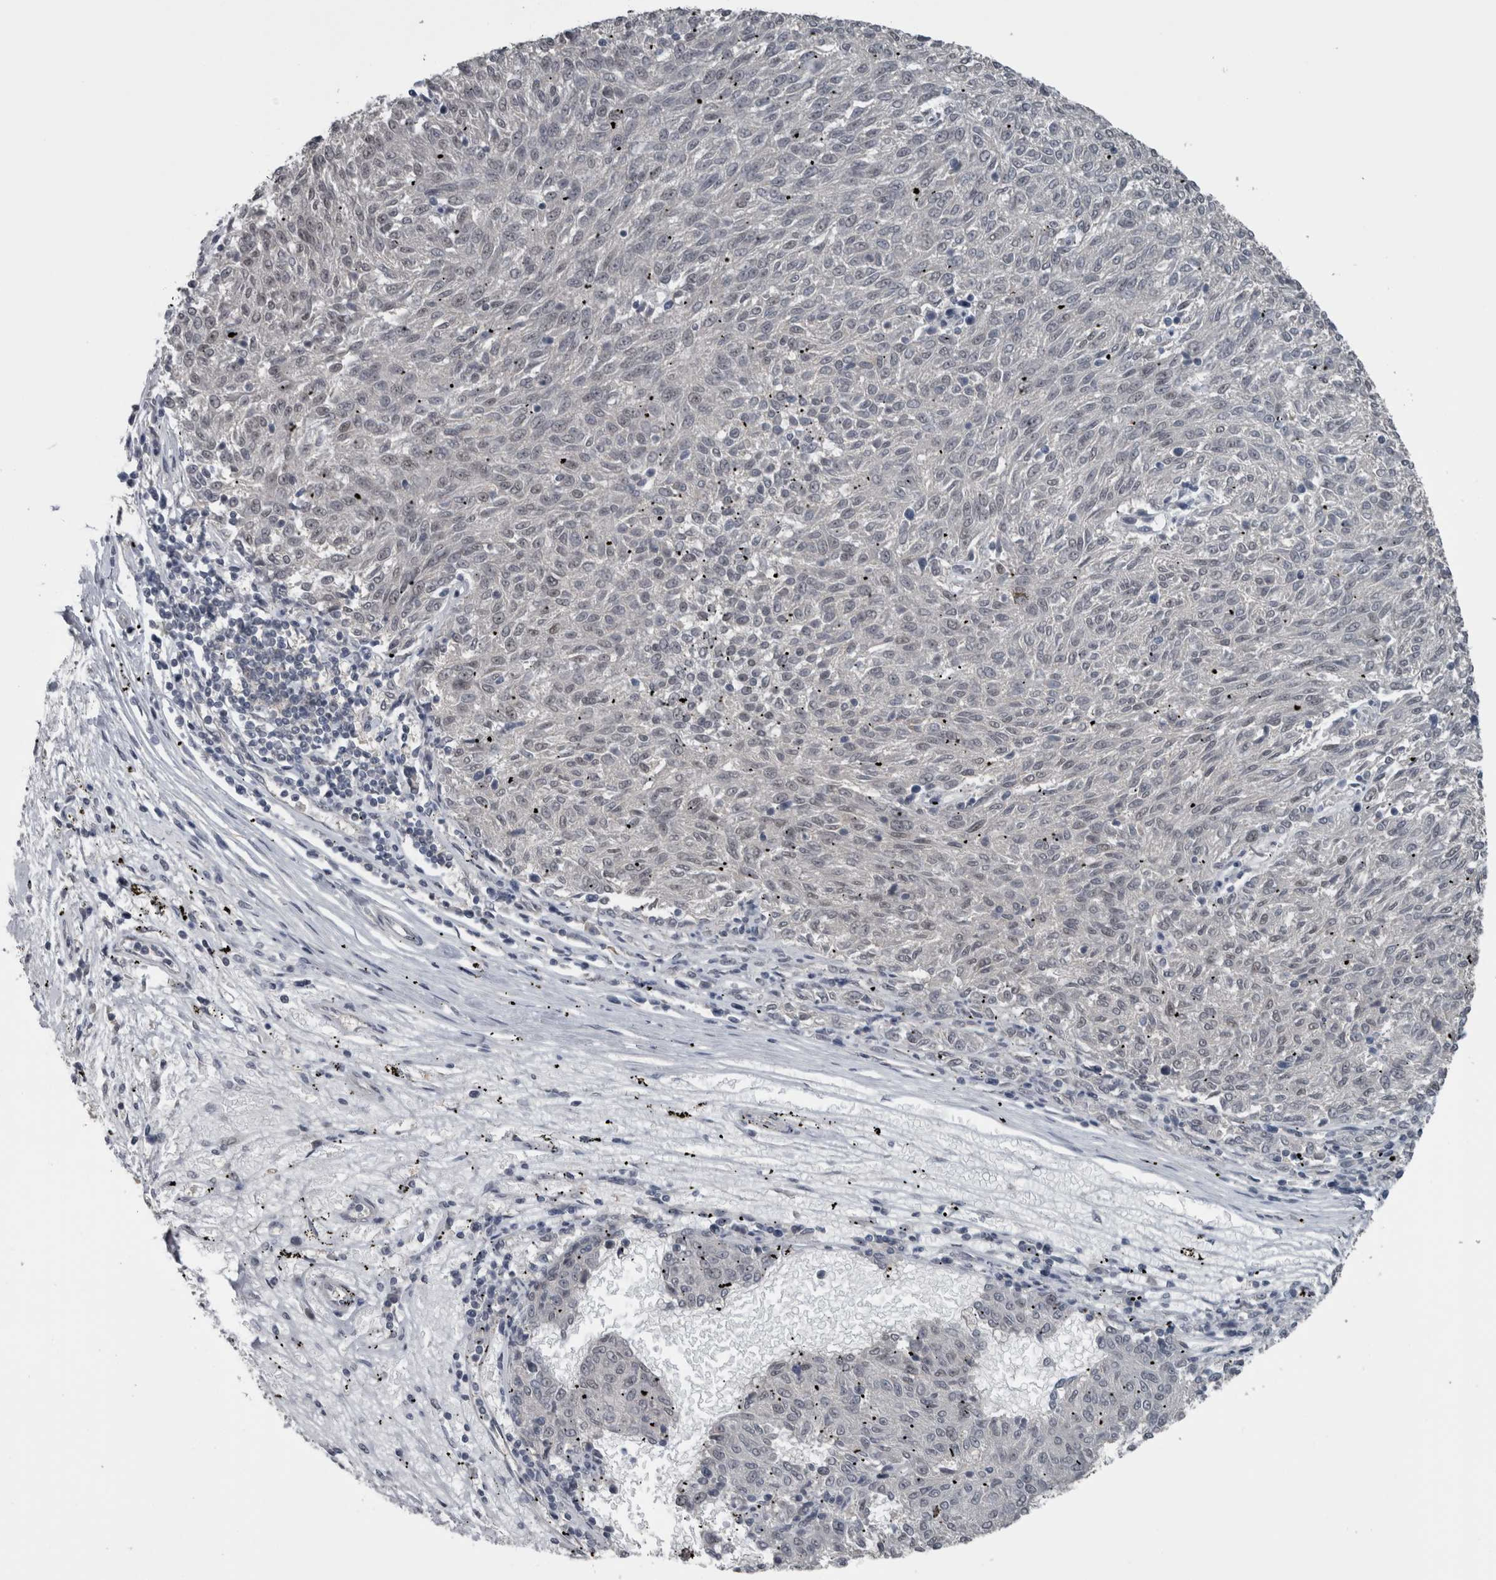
{"staining": {"intensity": "negative", "quantity": "none", "location": "none"}, "tissue": "melanoma", "cell_type": "Tumor cells", "image_type": "cancer", "snomed": [{"axis": "morphology", "description": "Malignant melanoma, NOS"}, {"axis": "topography", "description": "Skin"}], "caption": "There is no significant expression in tumor cells of melanoma.", "gene": "ZBTB21", "patient": {"sex": "female", "age": 72}}